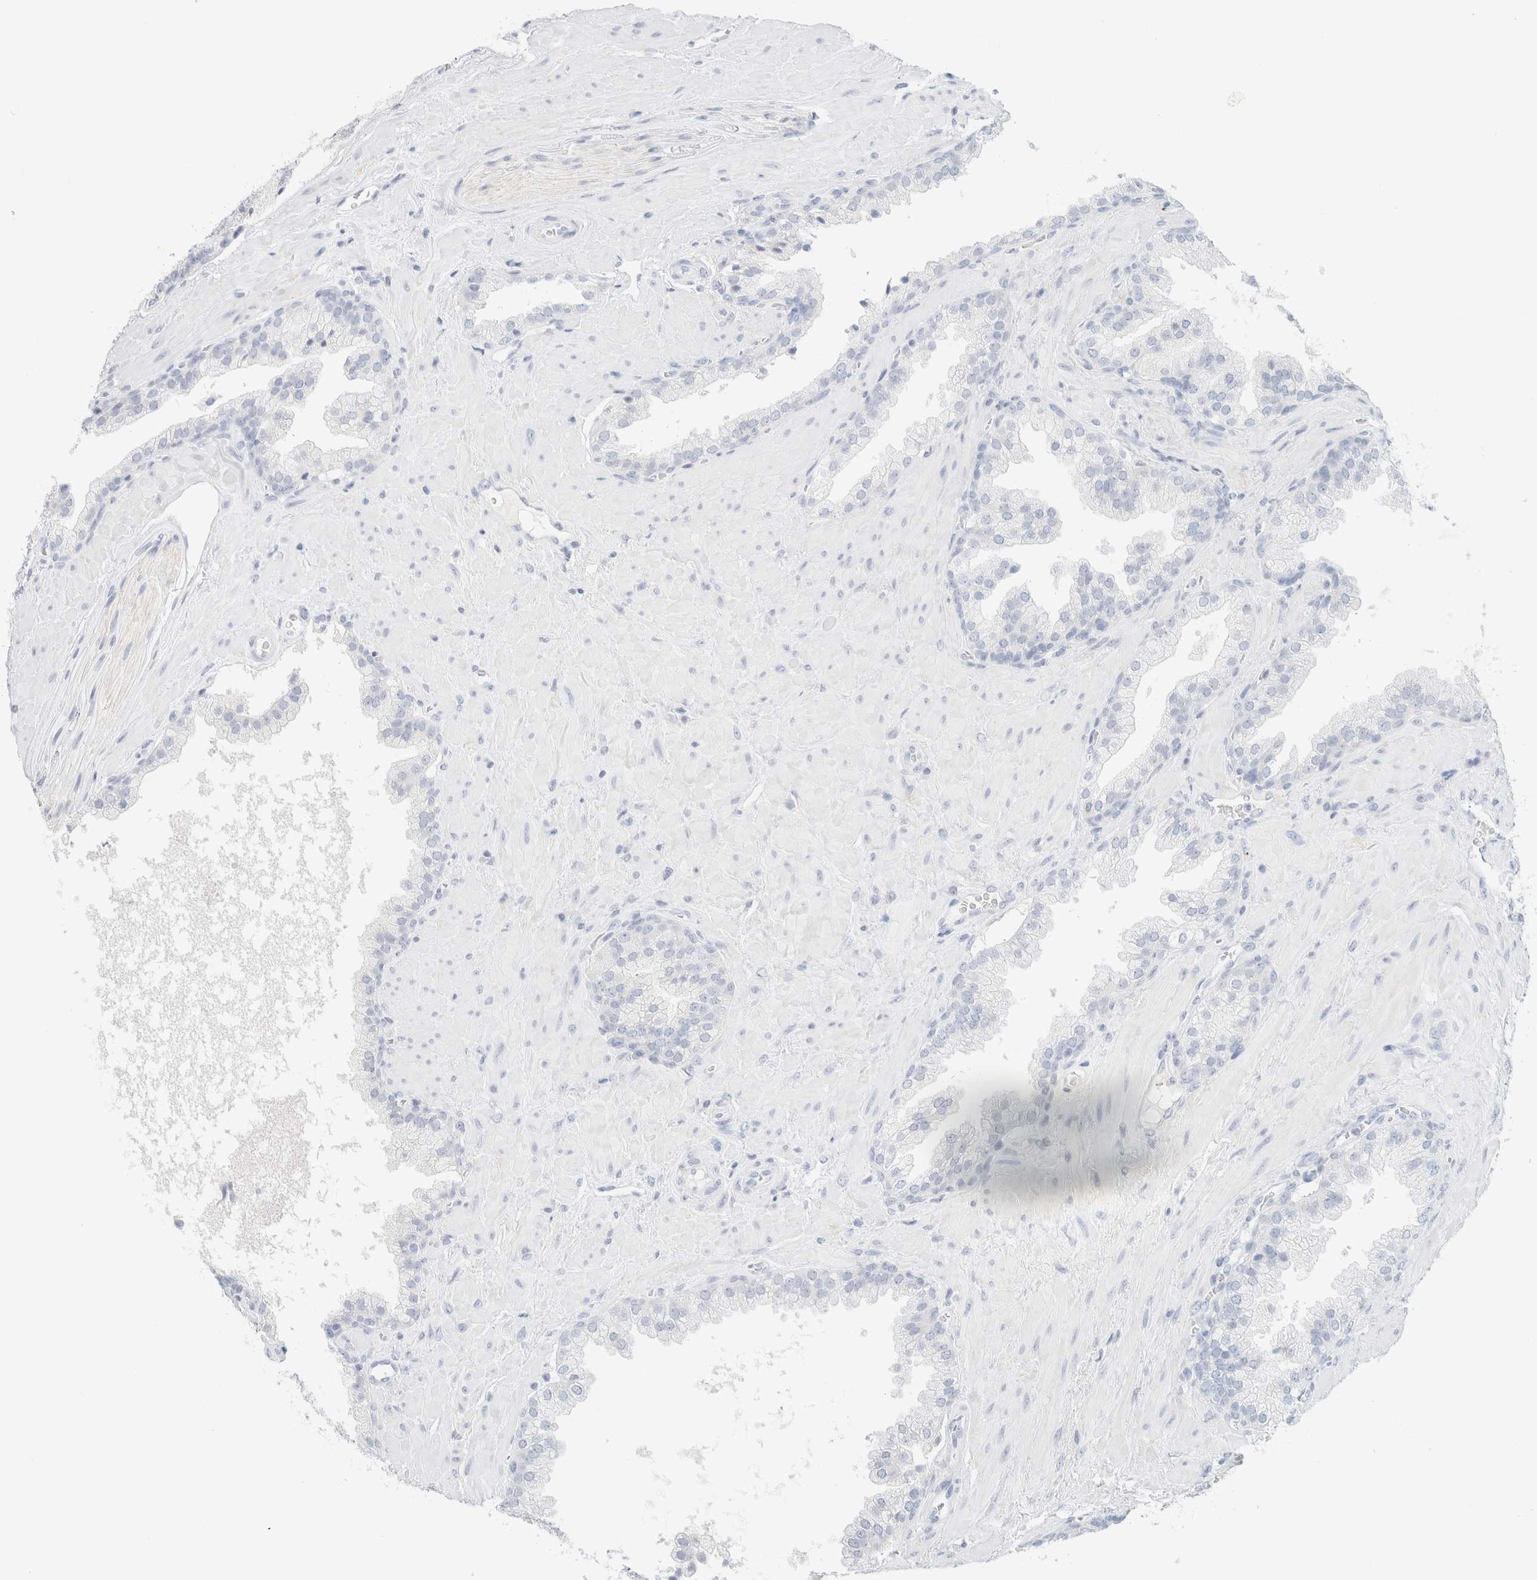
{"staining": {"intensity": "negative", "quantity": "none", "location": "none"}, "tissue": "prostate cancer", "cell_type": "Tumor cells", "image_type": "cancer", "snomed": [{"axis": "morphology", "description": "Adenocarcinoma, Low grade"}, {"axis": "topography", "description": "Prostate"}], "caption": "The histopathology image reveals no staining of tumor cells in prostate cancer. (IHC, brightfield microscopy, high magnification).", "gene": "HEXD", "patient": {"sex": "male", "age": 71}}